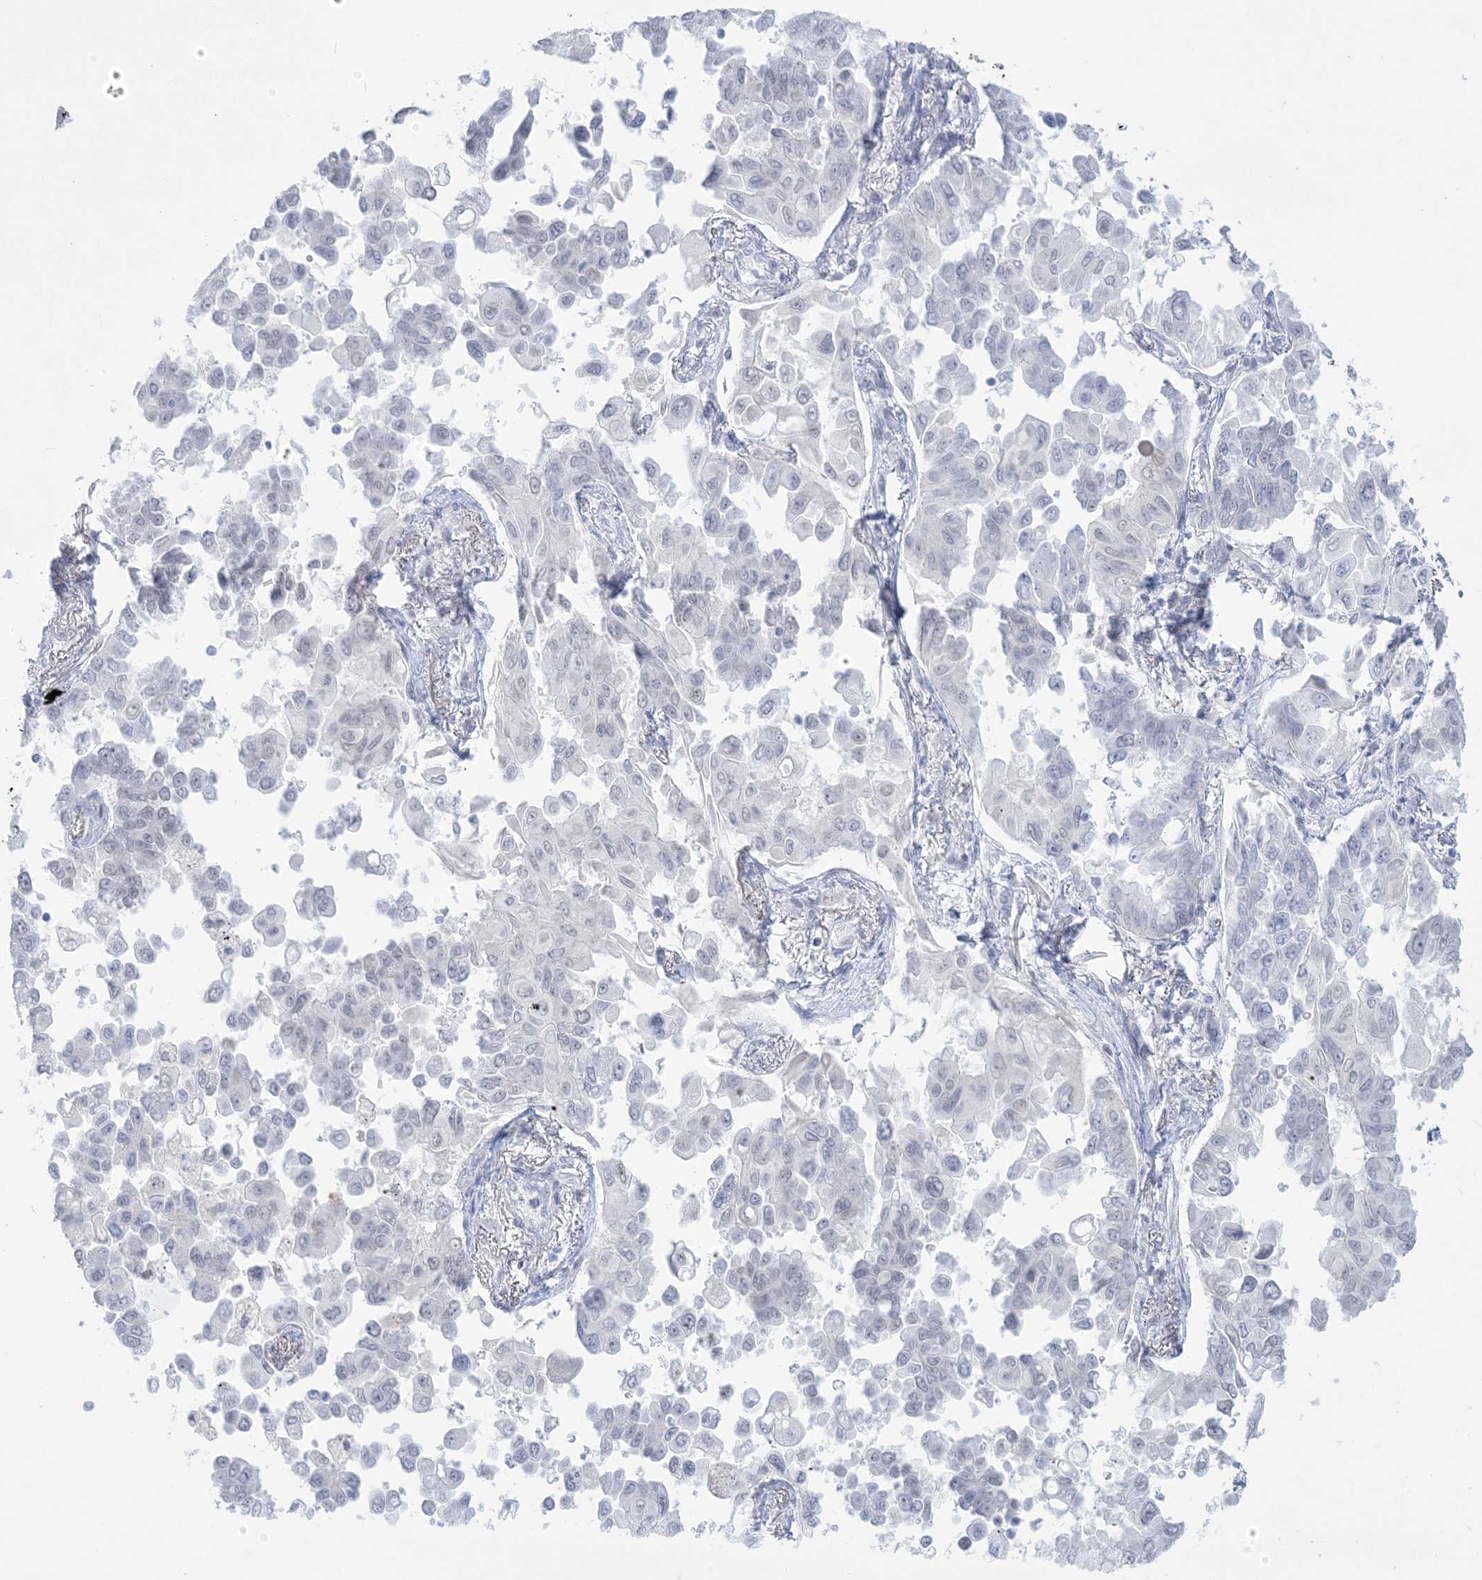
{"staining": {"intensity": "negative", "quantity": "none", "location": "none"}, "tissue": "lung cancer", "cell_type": "Tumor cells", "image_type": "cancer", "snomed": [{"axis": "morphology", "description": "Adenocarcinoma, NOS"}, {"axis": "topography", "description": "Lung"}], "caption": "Tumor cells are negative for protein expression in human lung cancer (adenocarcinoma).", "gene": "HOMEZ", "patient": {"sex": "female", "age": 67}}